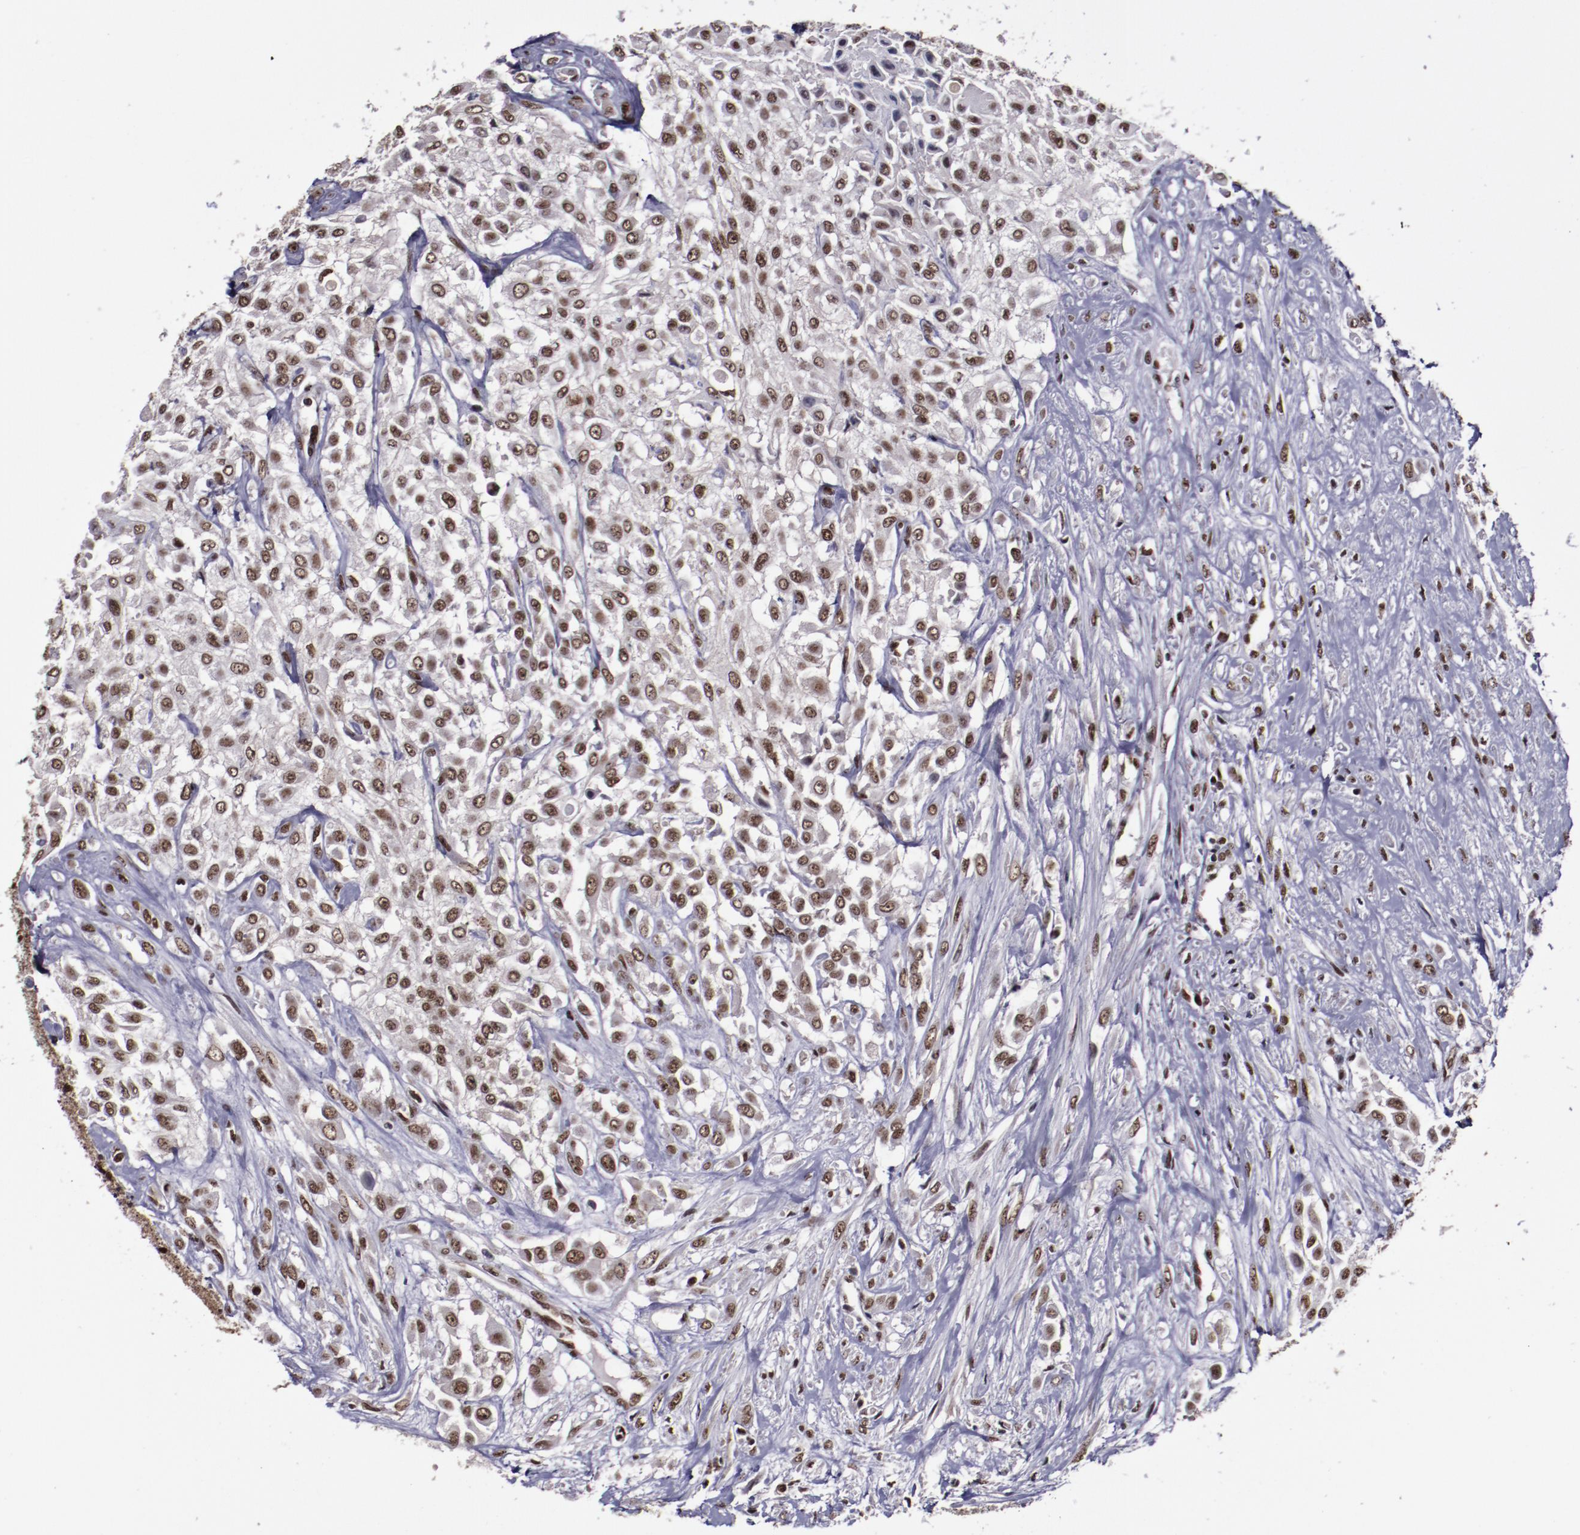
{"staining": {"intensity": "moderate", "quantity": ">75%", "location": "nuclear"}, "tissue": "urothelial cancer", "cell_type": "Tumor cells", "image_type": "cancer", "snomed": [{"axis": "morphology", "description": "Urothelial carcinoma, High grade"}, {"axis": "topography", "description": "Urinary bladder"}], "caption": "IHC histopathology image of neoplastic tissue: human high-grade urothelial carcinoma stained using immunohistochemistry (IHC) demonstrates medium levels of moderate protein expression localized specifically in the nuclear of tumor cells, appearing as a nuclear brown color.", "gene": "ERH", "patient": {"sex": "male", "age": 57}}